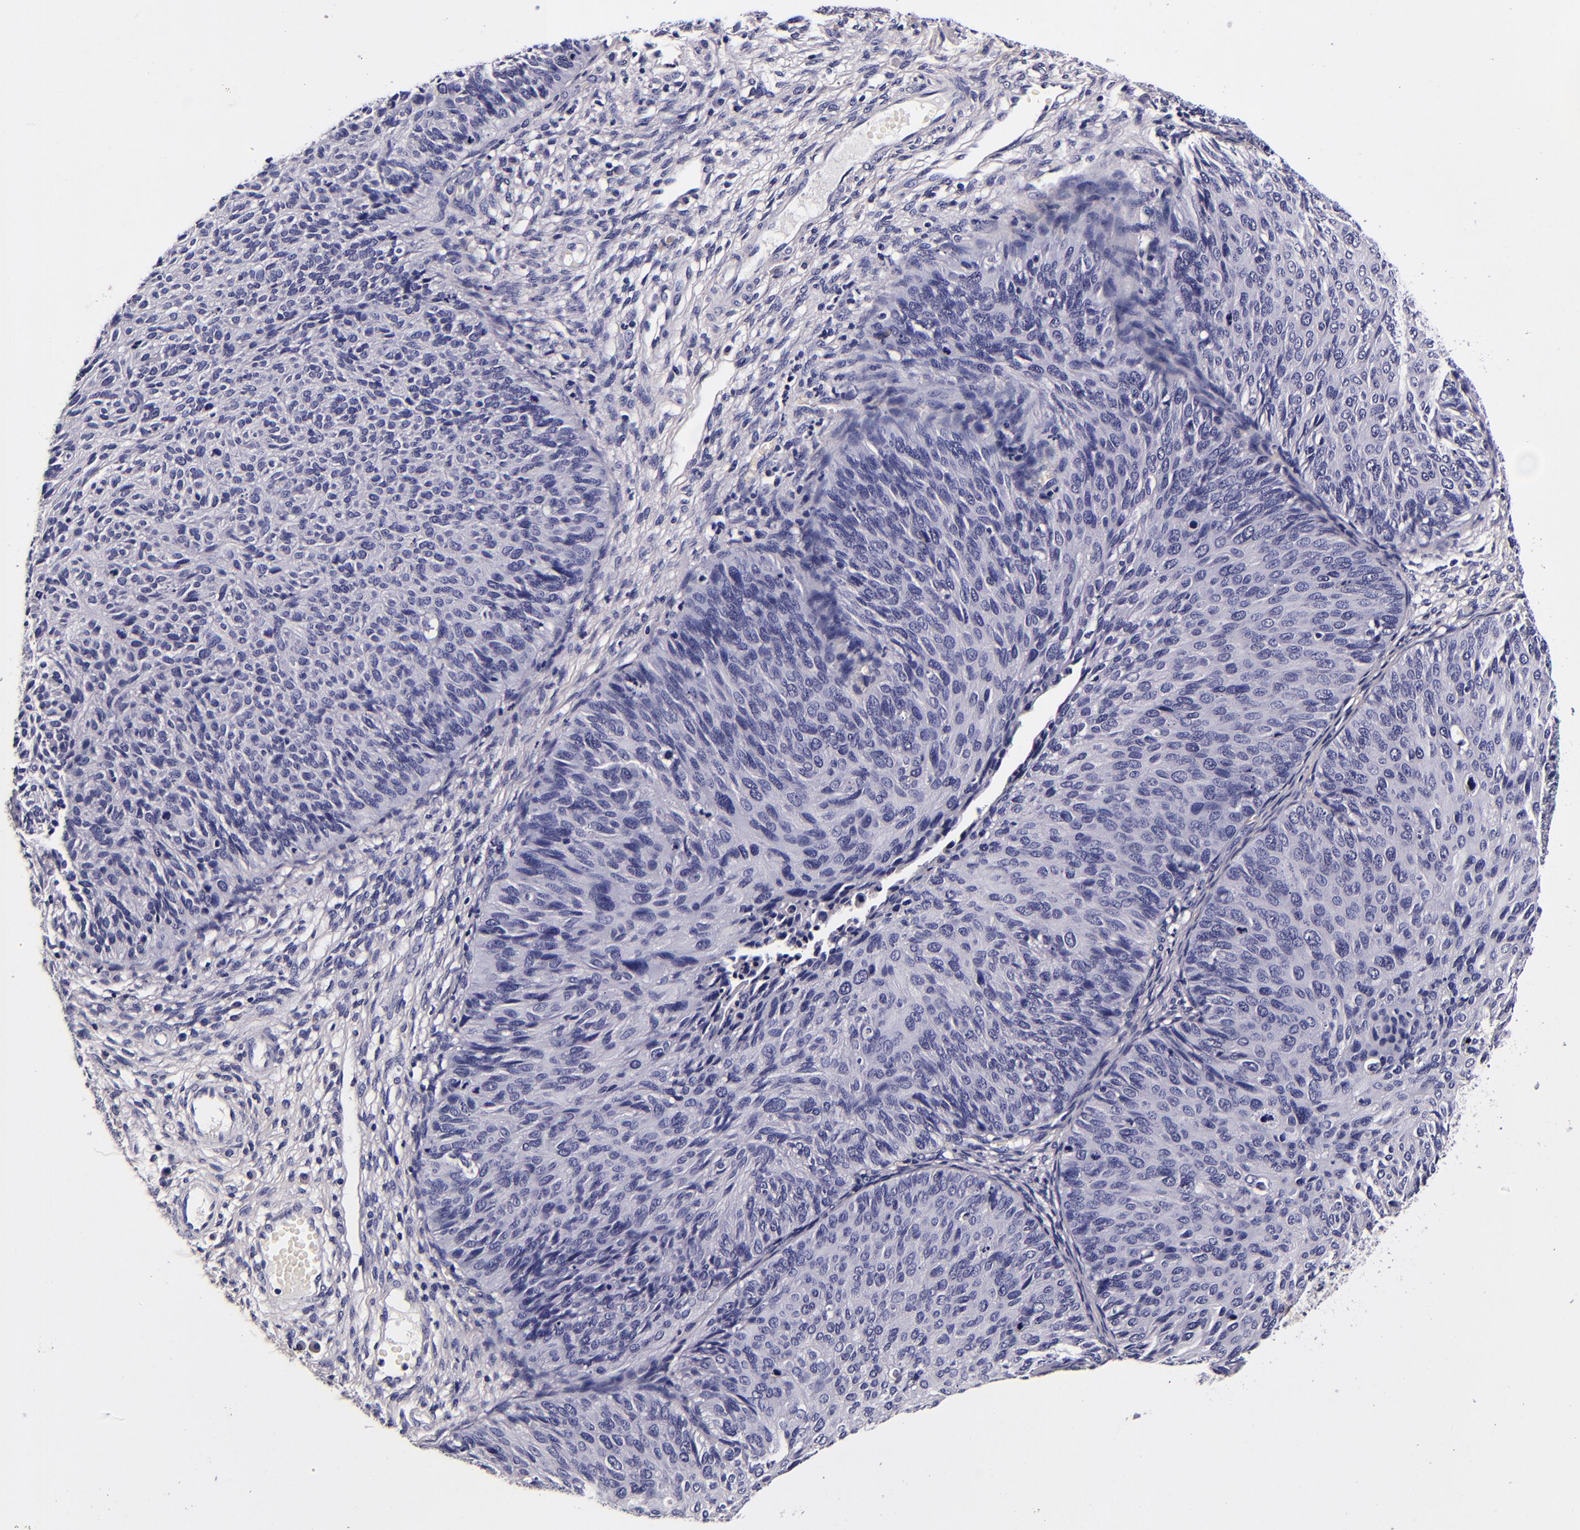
{"staining": {"intensity": "negative", "quantity": "none", "location": "none"}, "tissue": "cervical cancer", "cell_type": "Tumor cells", "image_type": "cancer", "snomed": [{"axis": "morphology", "description": "Squamous cell carcinoma, NOS"}, {"axis": "topography", "description": "Cervix"}], "caption": "High magnification brightfield microscopy of squamous cell carcinoma (cervical) stained with DAB (3,3'-diaminobenzidine) (brown) and counterstained with hematoxylin (blue): tumor cells show no significant staining.", "gene": "FBN1", "patient": {"sex": "female", "age": 36}}